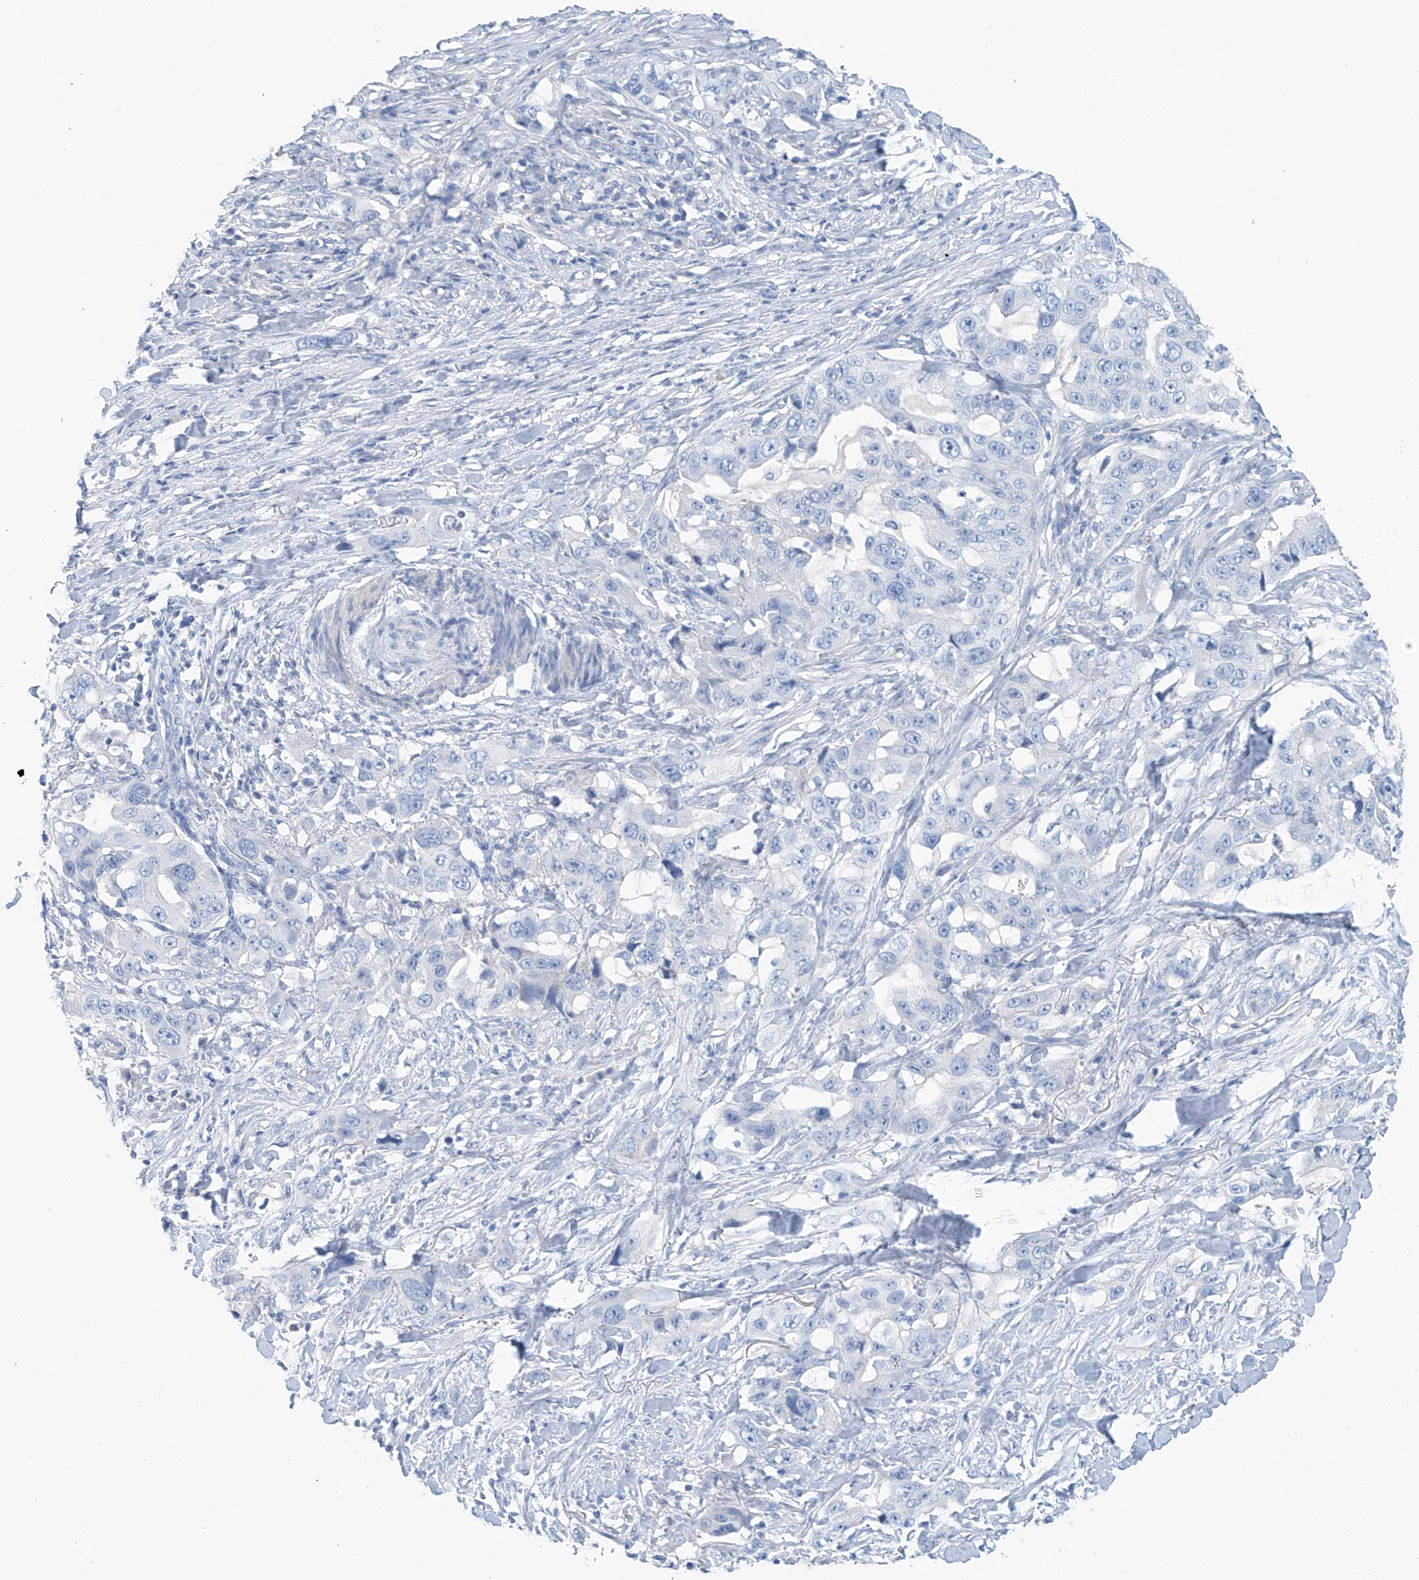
{"staining": {"intensity": "negative", "quantity": "none", "location": "none"}, "tissue": "lung cancer", "cell_type": "Tumor cells", "image_type": "cancer", "snomed": [{"axis": "morphology", "description": "Adenocarcinoma, NOS"}, {"axis": "topography", "description": "Lung"}], "caption": "This is a micrograph of IHC staining of adenocarcinoma (lung), which shows no staining in tumor cells.", "gene": "C1orf87", "patient": {"sex": "female", "age": 51}}